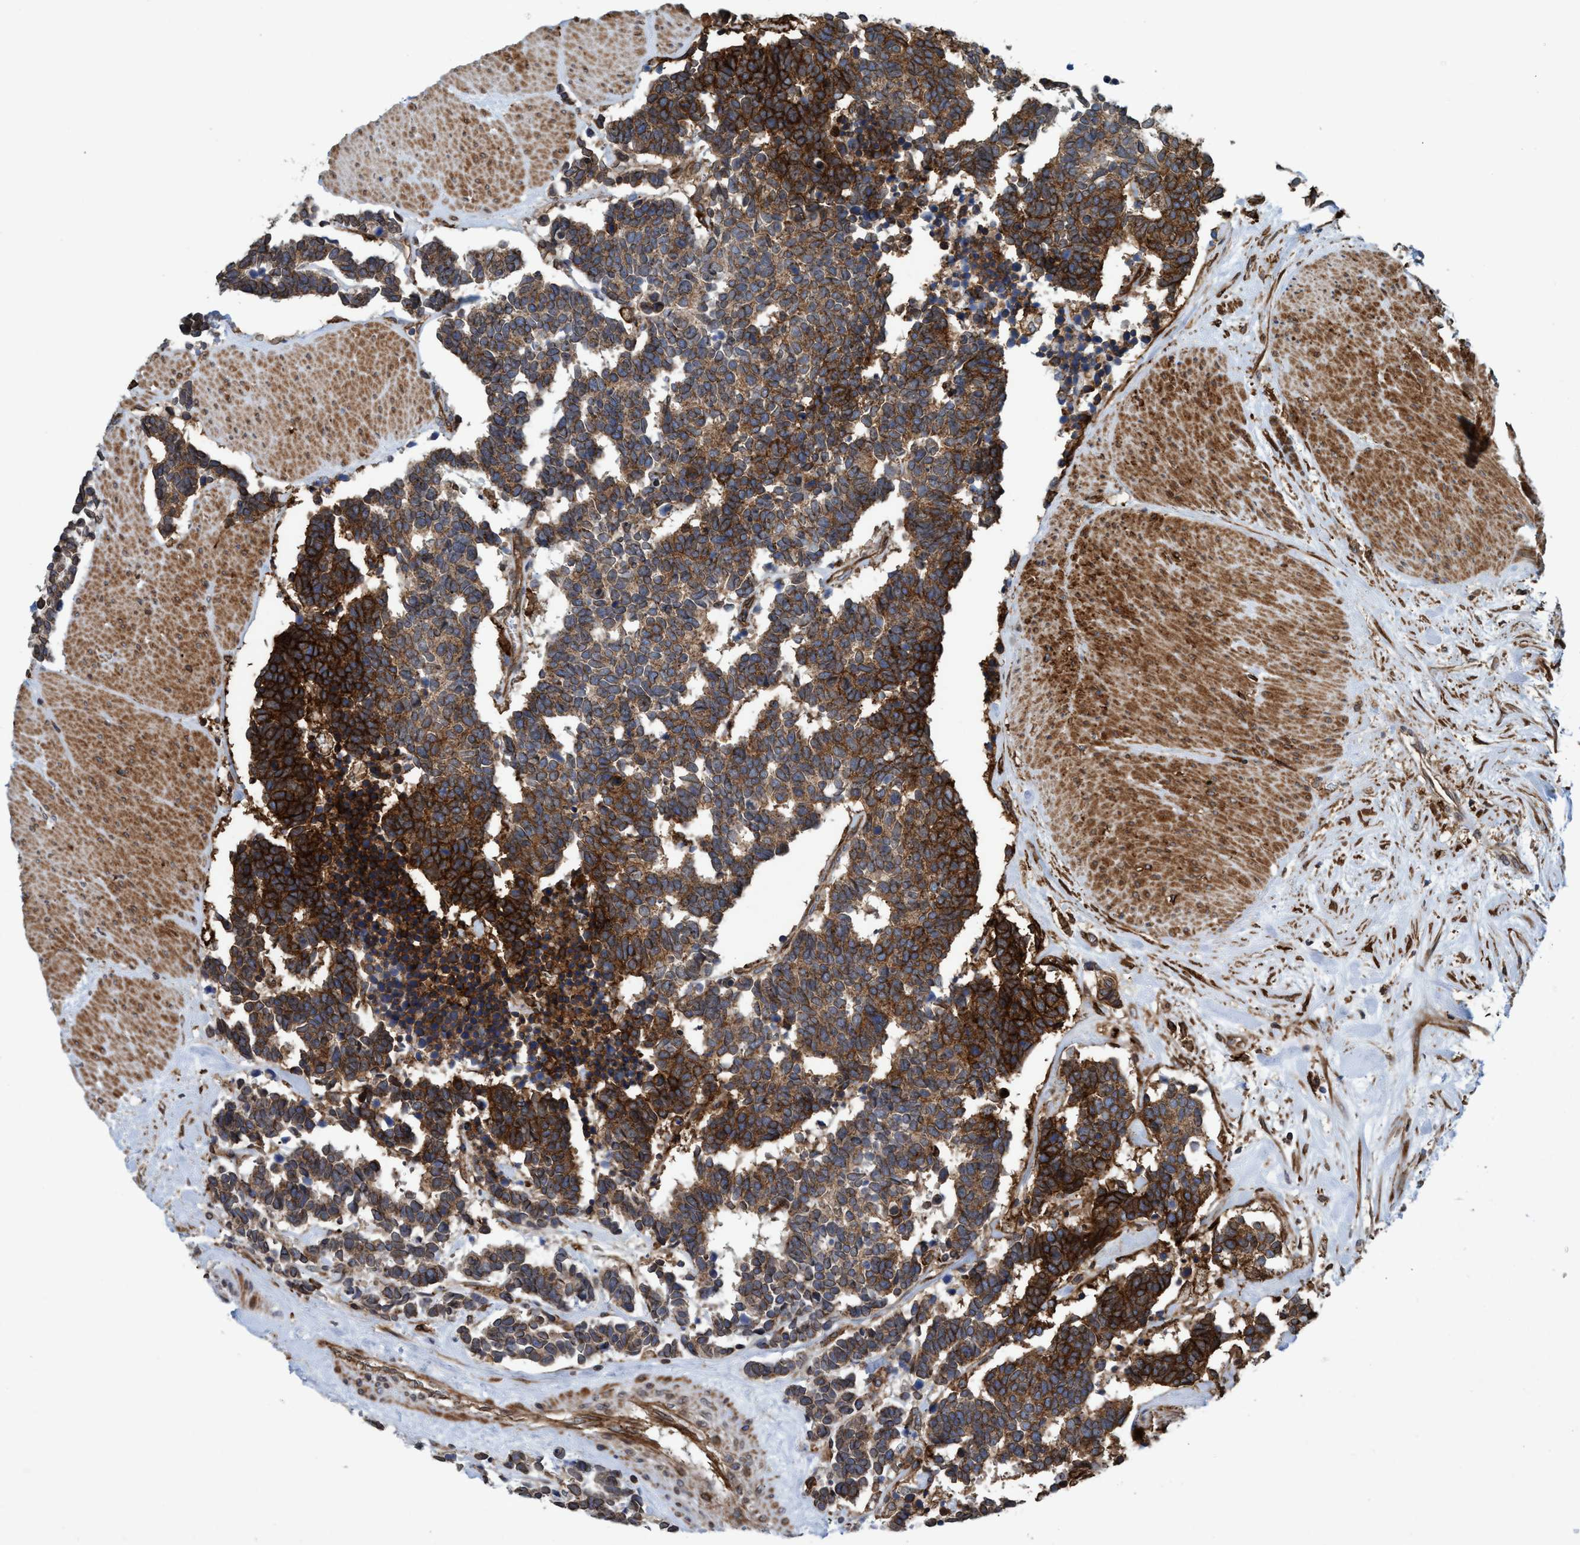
{"staining": {"intensity": "strong", "quantity": "25%-75%", "location": "cytoplasmic/membranous"}, "tissue": "carcinoid", "cell_type": "Tumor cells", "image_type": "cancer", "snomed": [{"axis": "morphology", "description": "Carcinoma, NOS"}, {"axis": "morphology", "description": "Carcinoid, malignant, NOS"}, {"axis": "topography", "description": "Urinary bladder"}], "caption": "High-magnification brightfield microscopy of carcinoid stained with DAB (brown) and counterstained with hematoxylin (blue). tumor cells exhibit strong cytoplasmic/membranous expression is identified in about25%-75% of cells. (IHC, brightfield microscopy, high magnification).", "gene": "SLC16A3", "patient": {"sex": "male", "age": 57}}